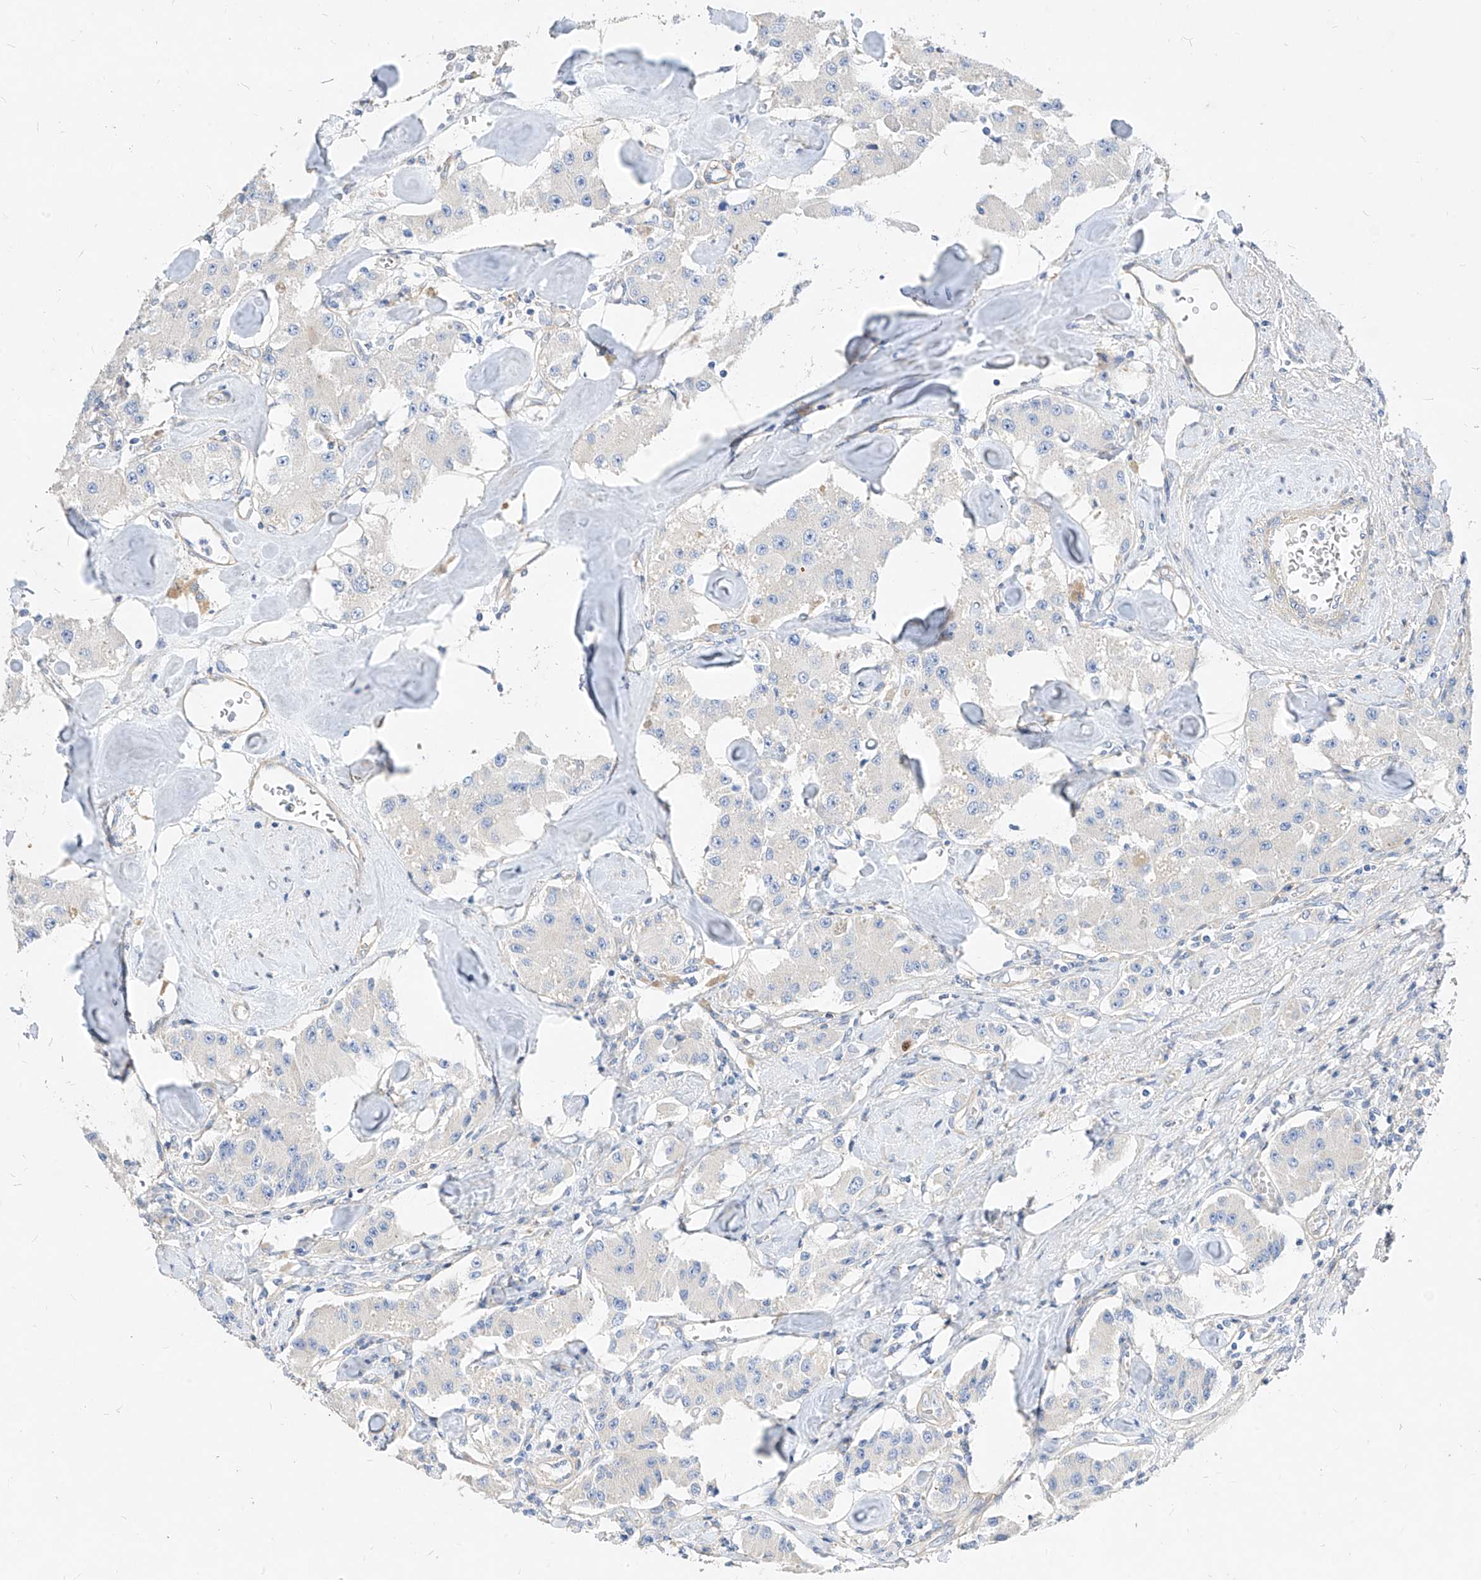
{"staining": {"intensity": "negative", "quantity": "none", "location": "none"}, "tissue": "carcinoid", "cell_type": "Tumor cells", "image_type": "cancer", "snomed": [{"axis": "morphology", "description": "Carcinoid, malignant, NOS"}, {"axis": "topography", "description": "Pancreas"}], "caption": "Tumor cells are negative for brown protein staining in carcinoid.", "gene": "SCGB2A1", "patient": {"sex": "male", "age": 41}}